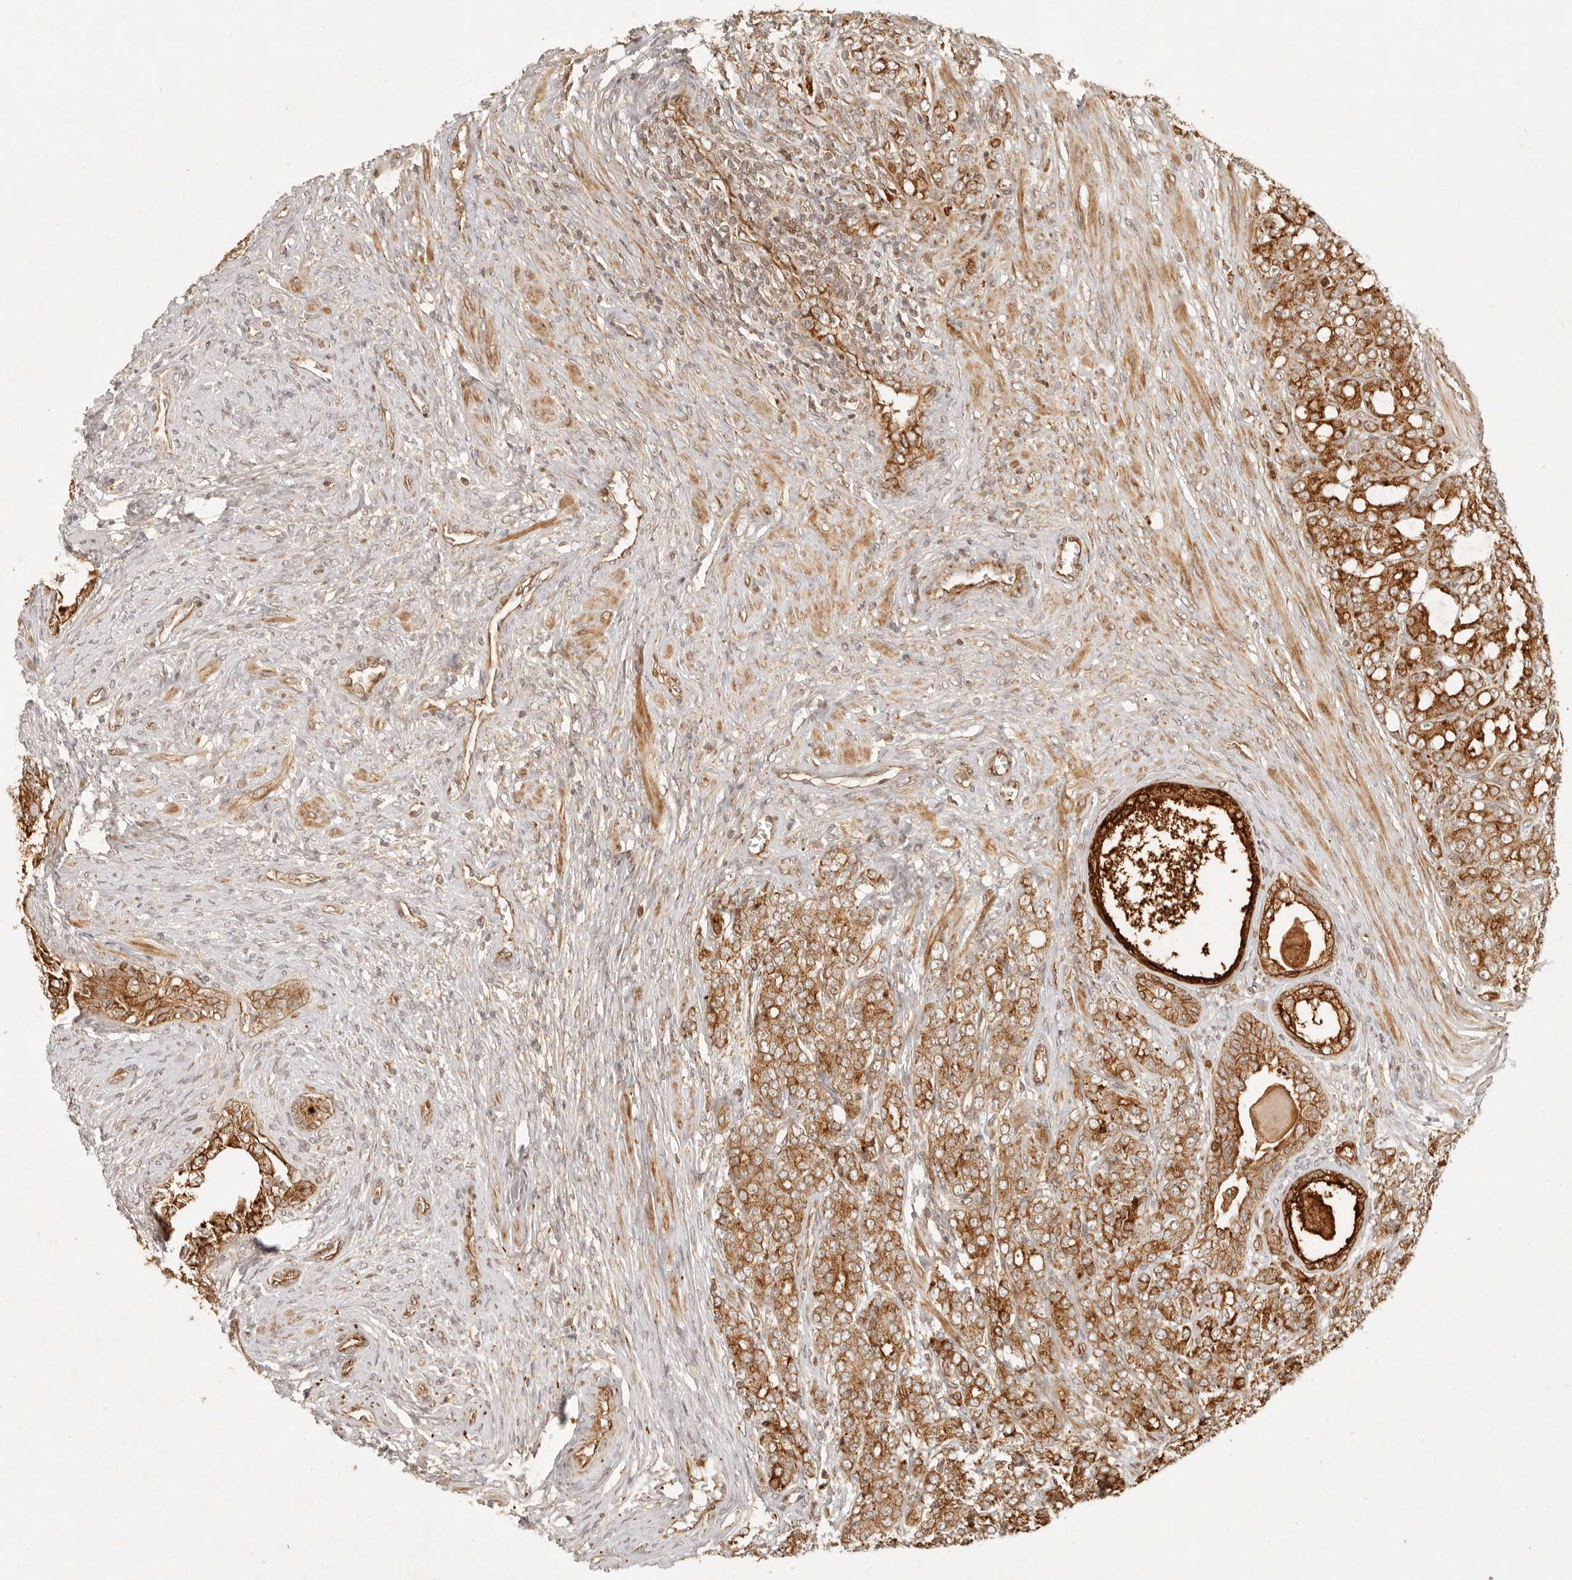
{"staining": {"intensity": "moderate", "quantity": ">75%", "location": "cytoplasmic/membranous"}, "tissue": "prostate cancer", "cell_type": "Tumor cells", "image_type": "cancer", "snomed": [{"axis": "morphology", "description": "Adenocarcinoma, High grade"}, {"axis": "topography", "description": "Prostate"}], "caption": "This photomicrograph displays prostate cancer stained with IHC to label a protein in brown. The cytoplasmic/membranous of tumor cells show moderate positivity for the protein. Nuclei are counter-stained blue.", "gene": "KLHL38", "patient": {"sex": "male", "age": 62}}